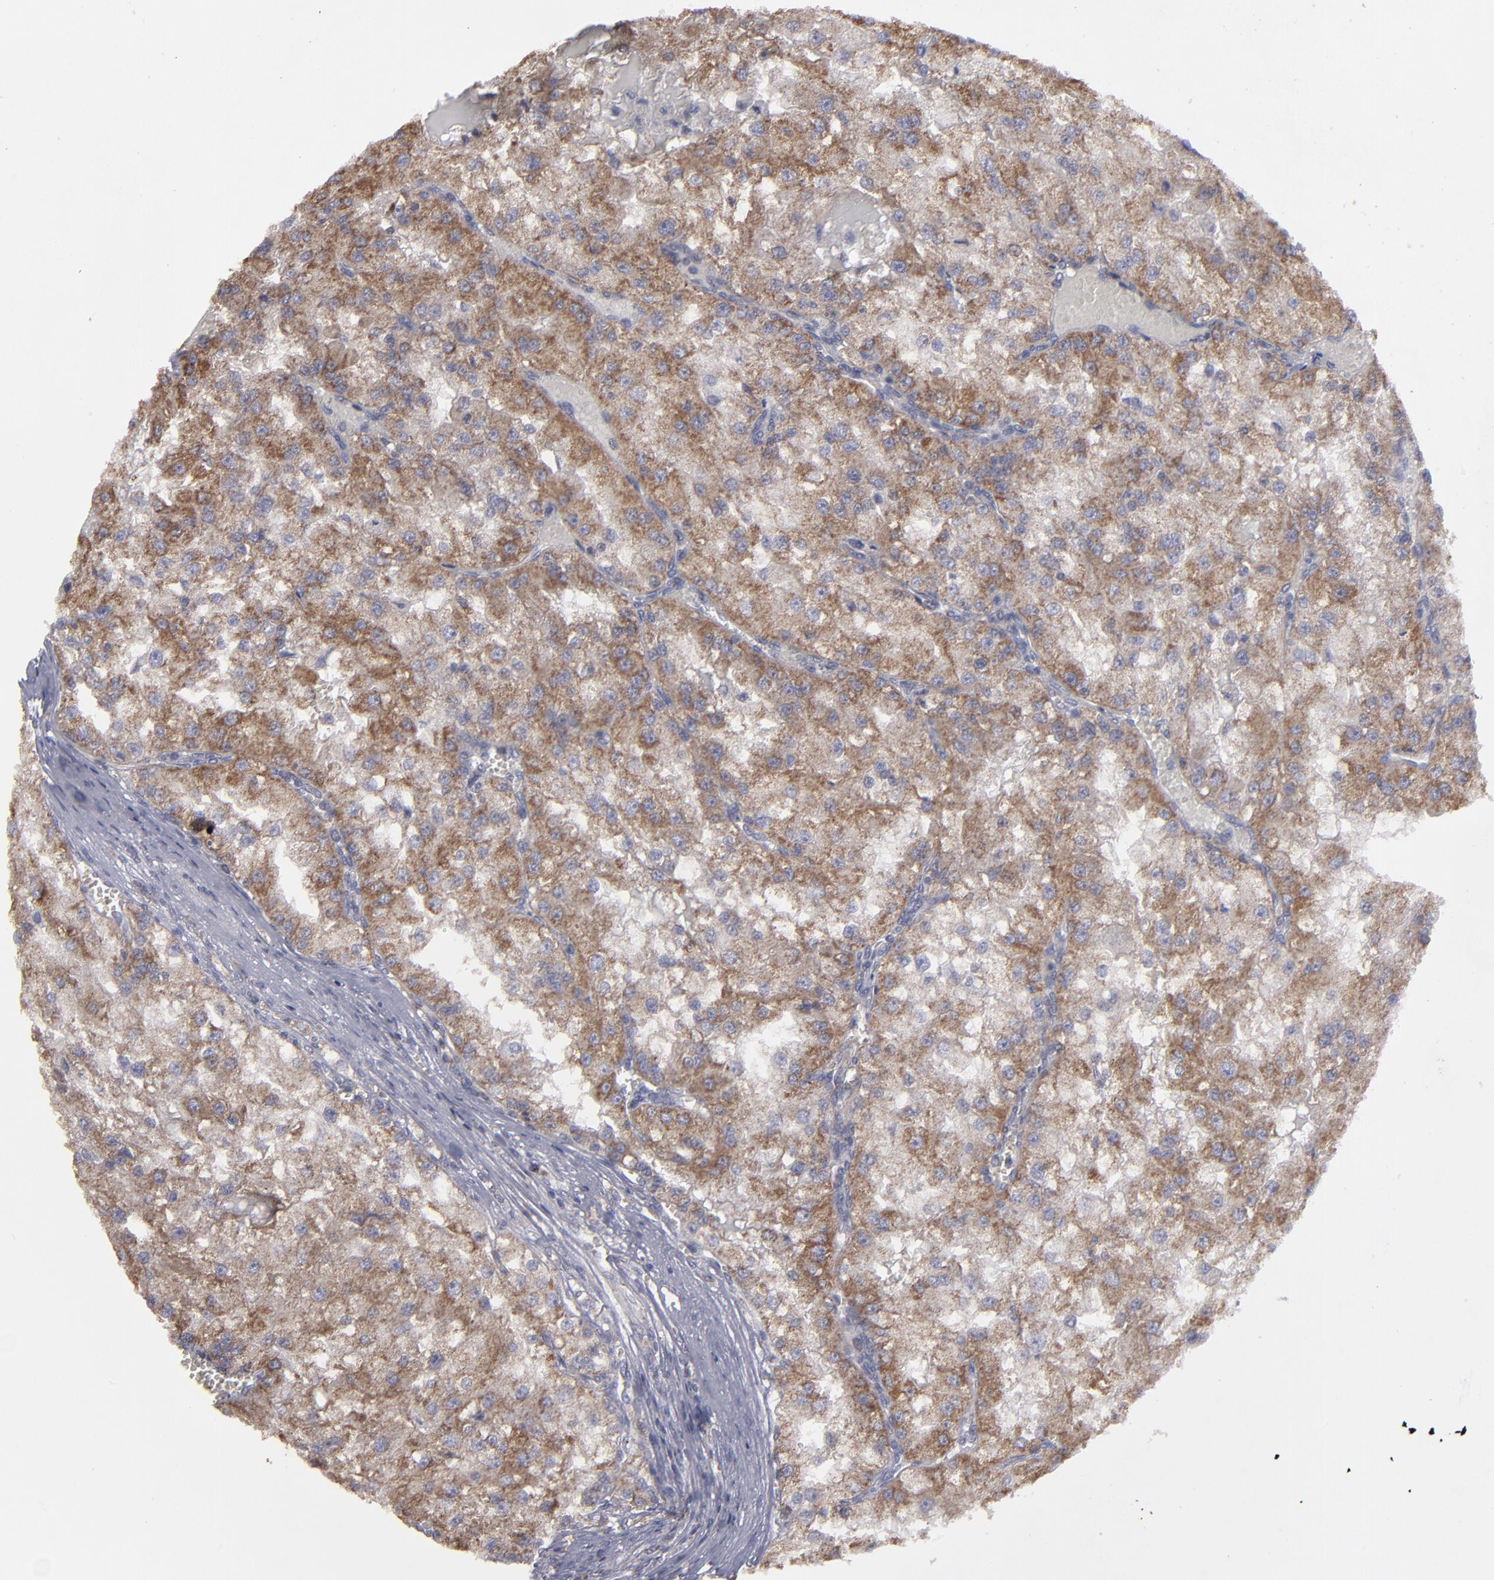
{"staining": {"intensity": "moderate", "quantity": ">75%", "location": "cytoplasmic/membranous"}, "tissue": "renal cancer", "cell_type": "Tumor cells", "image_type": "cancer", "snomed": [{"axis": "morphology", "description": "Adenocarcinoma, NOS"}, {"axis": "topography", "description": "Kidney"}], "caption": "Immunohistochemical staining of renal cancer (adenocarcinoma) exhibits medium levels of moderate cytoplasmic/membranous positivity in approximately >75% of tumor cells.", "gene": "MYOM2", "patient": {"sex": "female", "age": 74}}